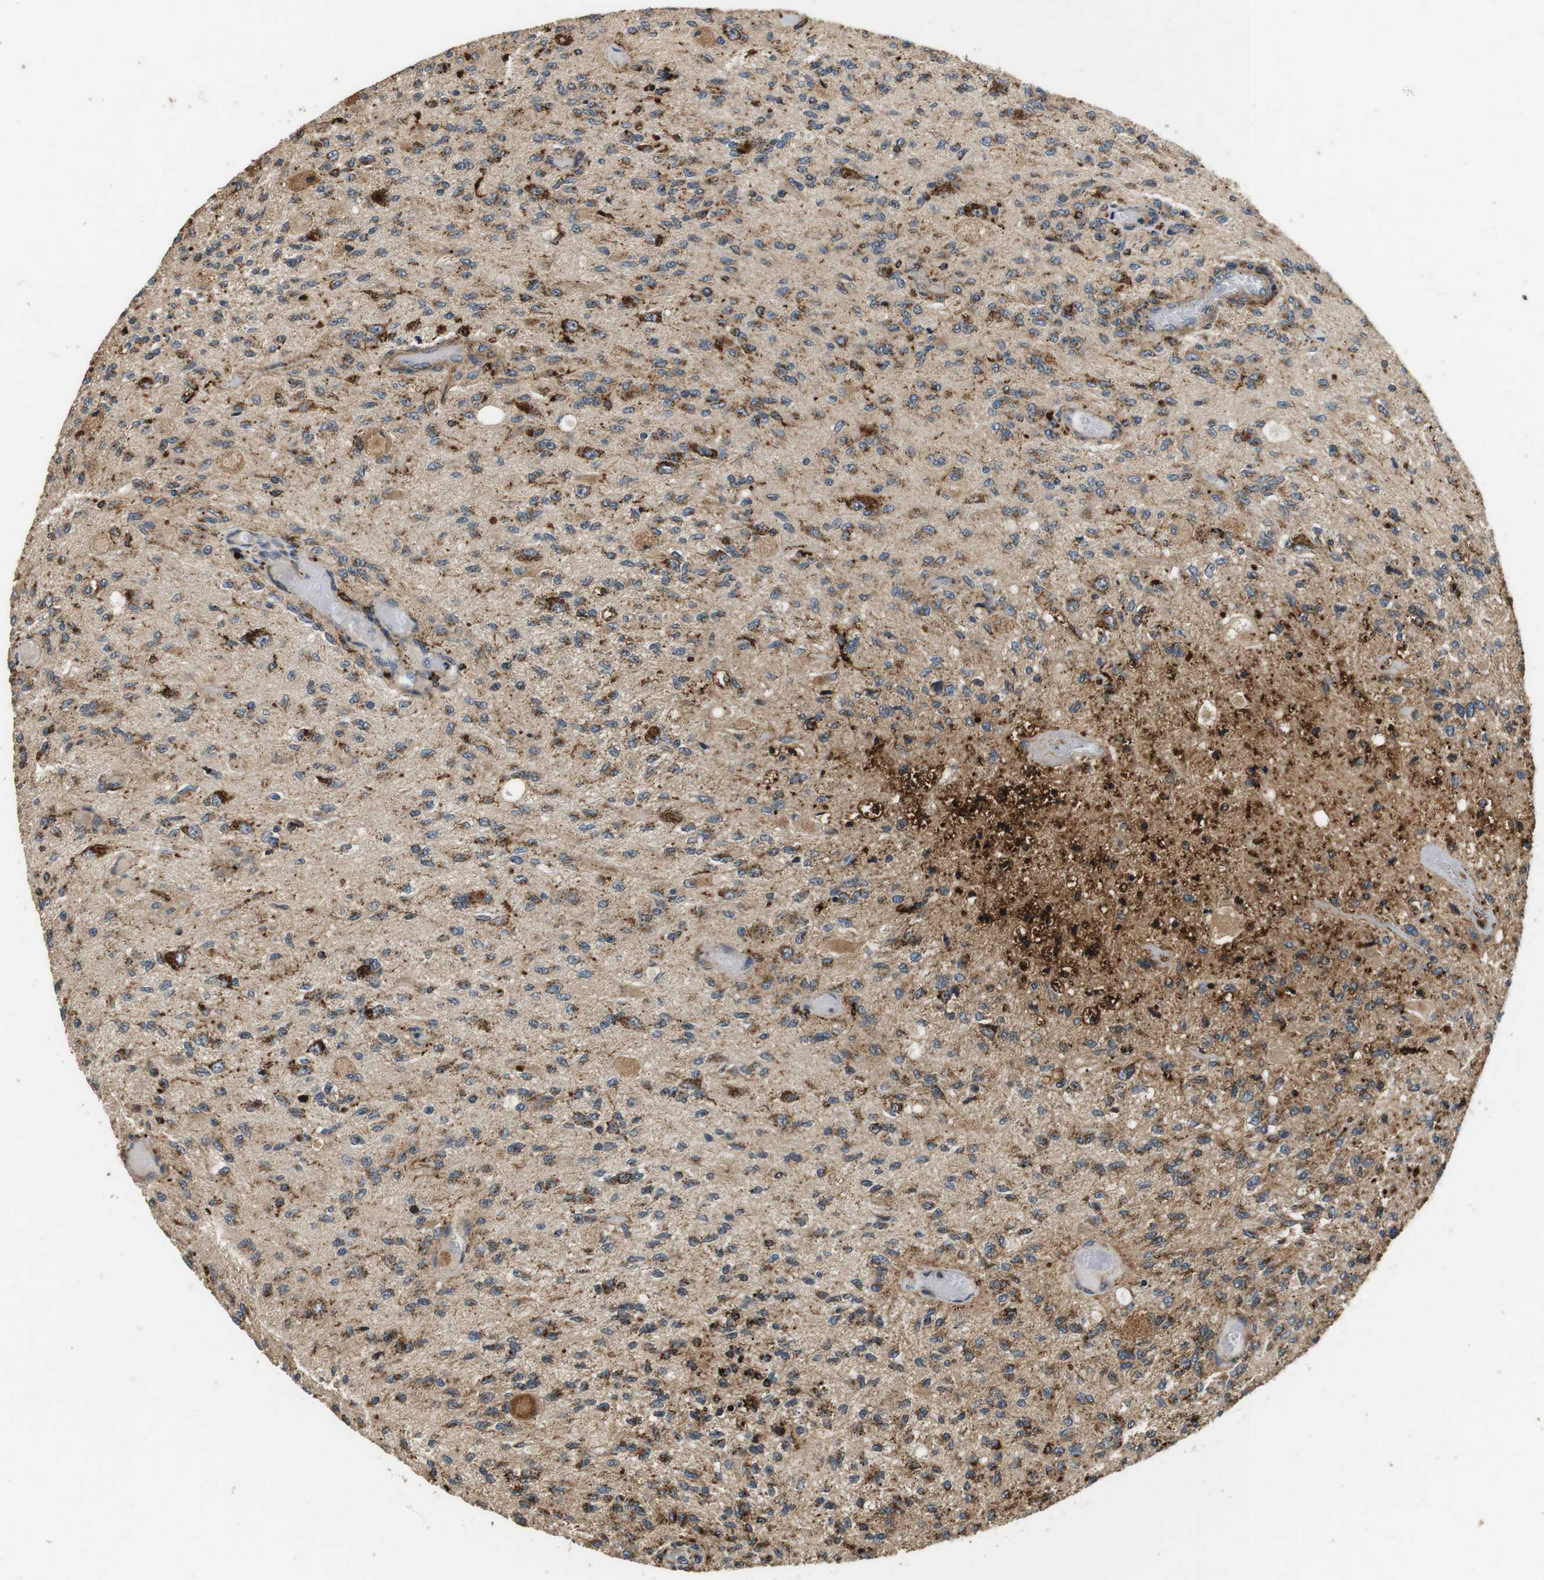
{"staining": {"intensity": "moderate", "quantity": "25%-75%", "location": "cytoplasmic/membranous"}, "tissue": "glioma", "cell_type": "Tumor cells", "image_type": "cancer", "snomed": [{"axis": "morphology", "description": "Normal tissue, NOS"}, {"axis": "morphology", "description": "Glioma, malignant, High grade"}, {"axis": "topography", "description": "Cerebral cortex"}], "caption": "Malignant high-grade glioma stained with immunohistochemistry demonstrates moderate cytoplasmic/membranous positivity in approximately 25%-75% of tumor cells.", "gene": "TXNRD1", "patient": {"sex": "male", "age": 77}}